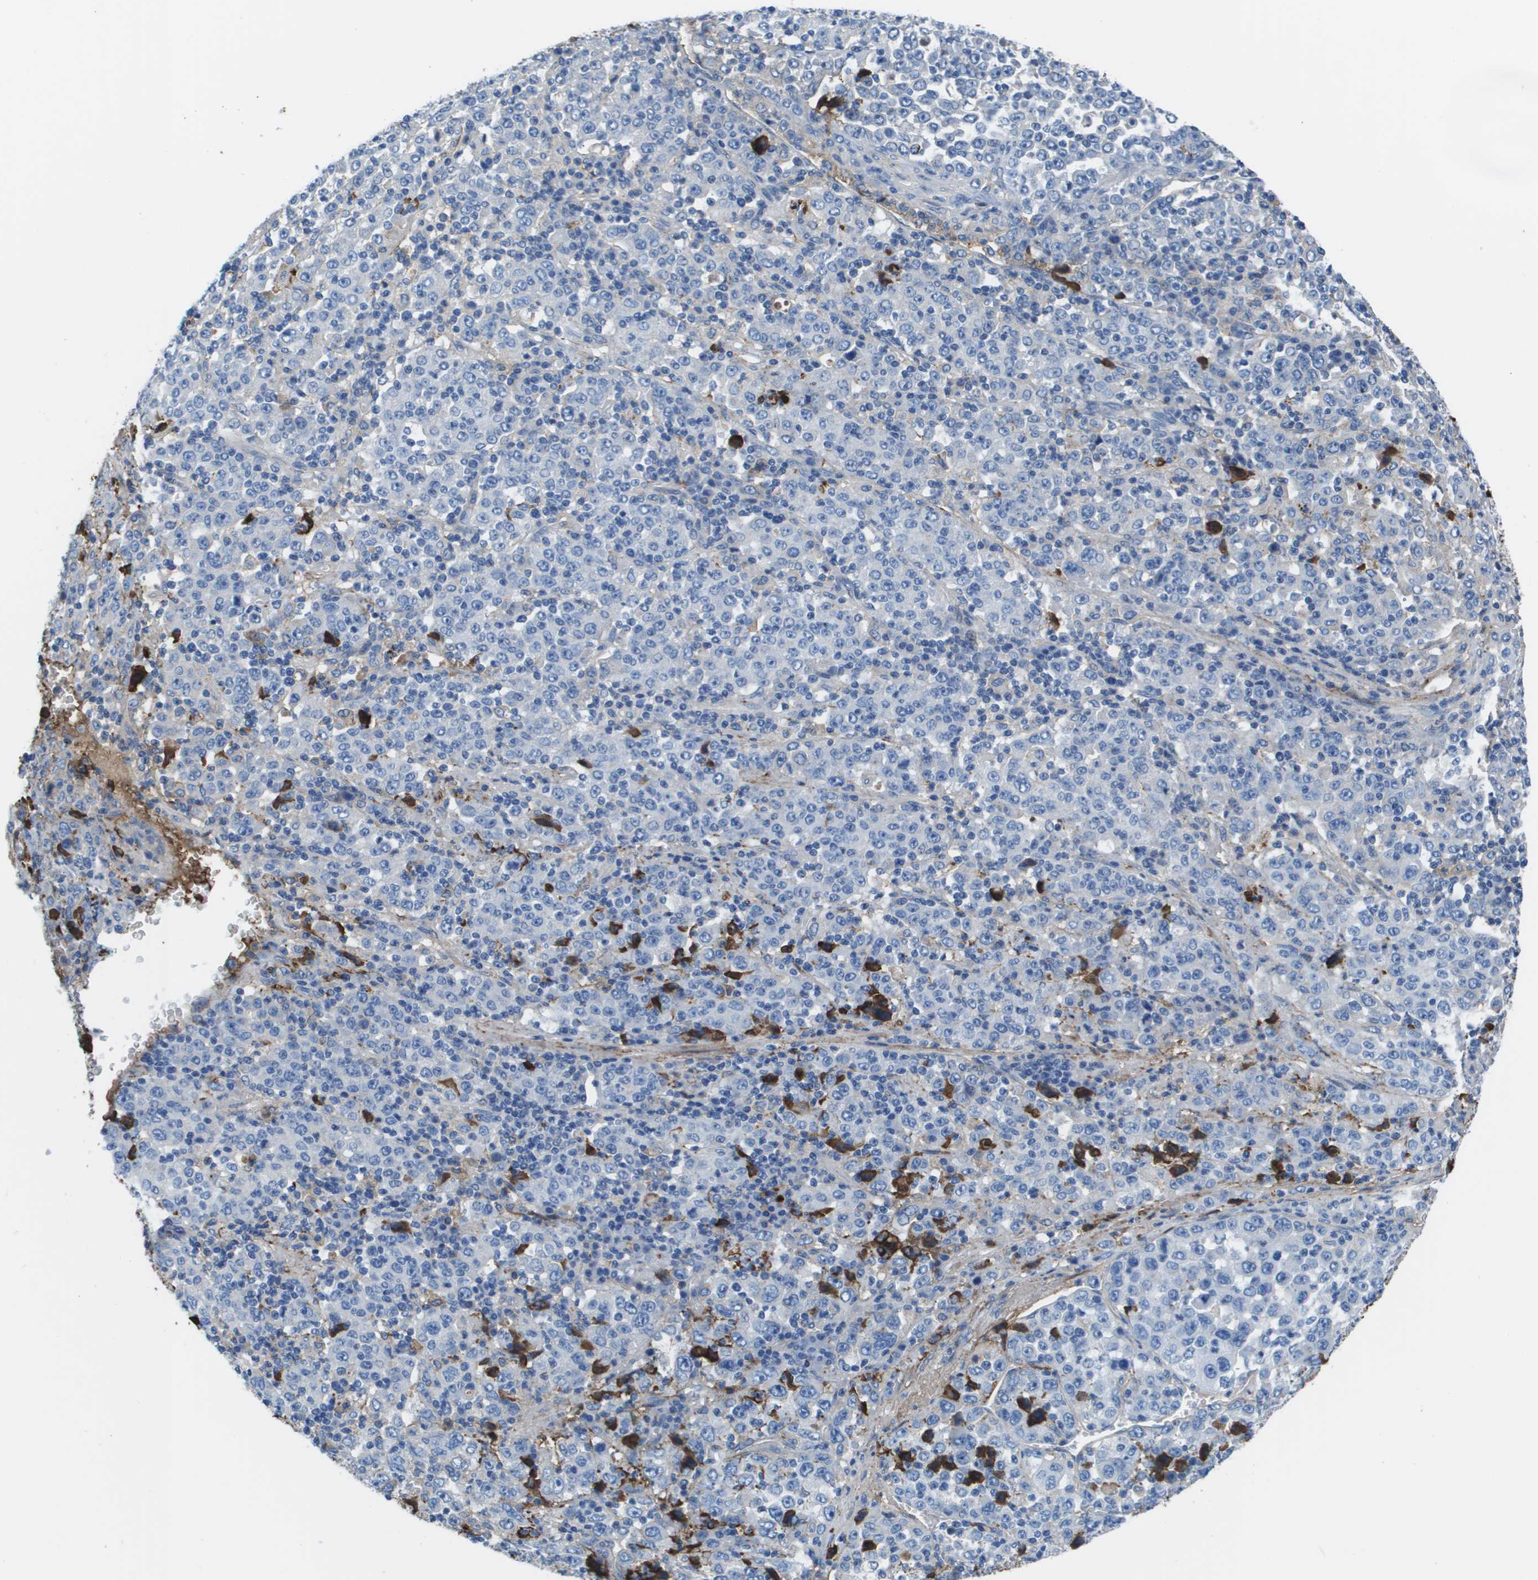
{"staining": {"intensity": "negative", "quantity": "none", "location": "none"}, "tissue": "stomach cancer", "cell_type": "Tumor cells", "image_type": "cancer", "snomed": [{"axis": "morphology", "description": "Normal tissue, NOS"}, {"axis": "morphology", "description": "Adenocarcinoma, NOS"}, {"axis": "topography", "description": "Stomach, upper"}, {"axis": "topography", "description": "Stomach"}], "caption": "Tumor cells are negative for protein expression in human adenocarcinoma (stomach).", "gene": "VTN", "patient": {"sex": "male", "age": 59}}